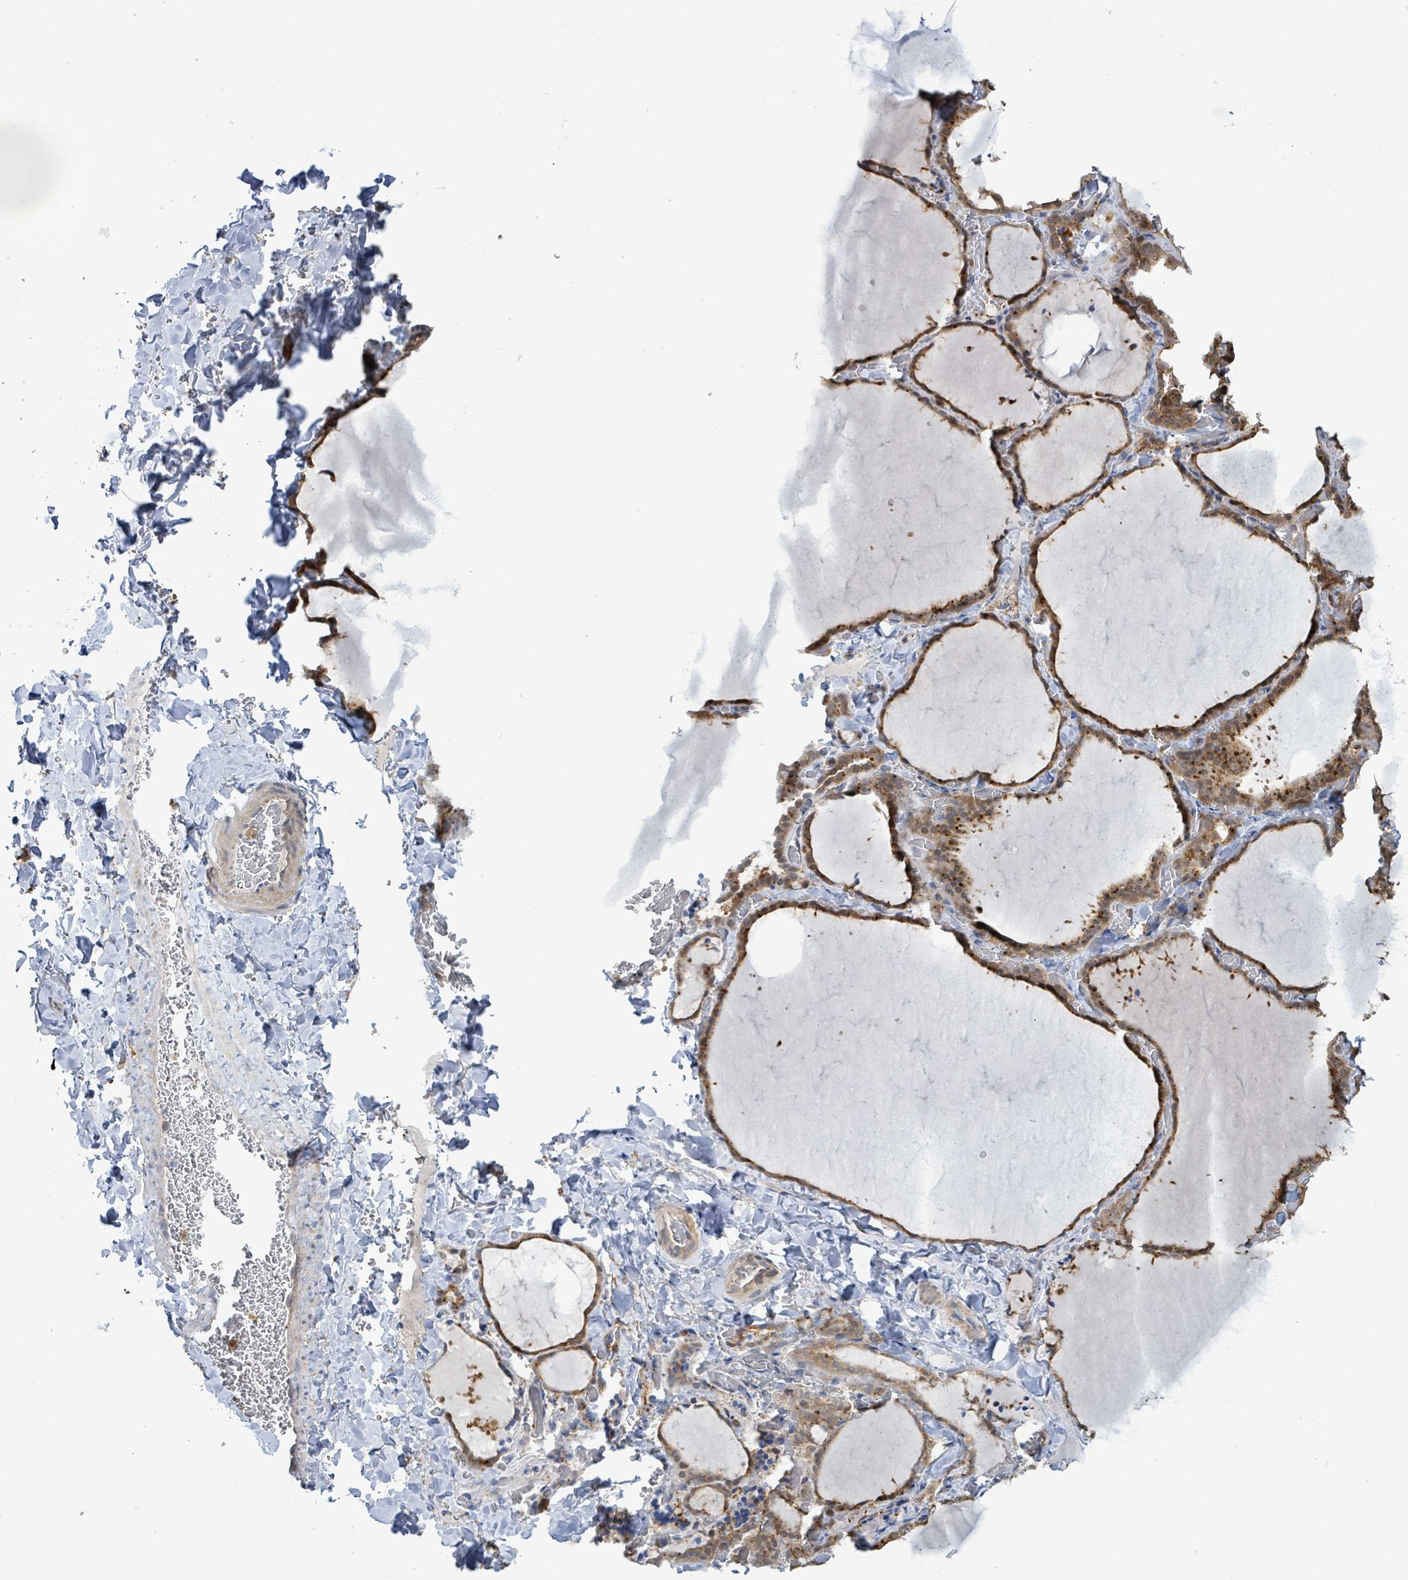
{"staining": {"intensity": "moderate", "quantity": ">75%", "location": "cytoplasmic/membranous"}, "tissue": "thyroid gland", "cell_type": "Glandular cells", "image_type": "normal", "snomed": [{"axis": "morphology", "description": "Normal tissue, NOS"}, {"axis": "topography", "description": "Thyroid gland"}], "caption": "Glandular cells display moderate cytoplasmic/membranous positivity in approximately >75% of cells in benign thyroid gland.", "gene": "PGAM1", "patient": {"sex": "female", "age": 22}}